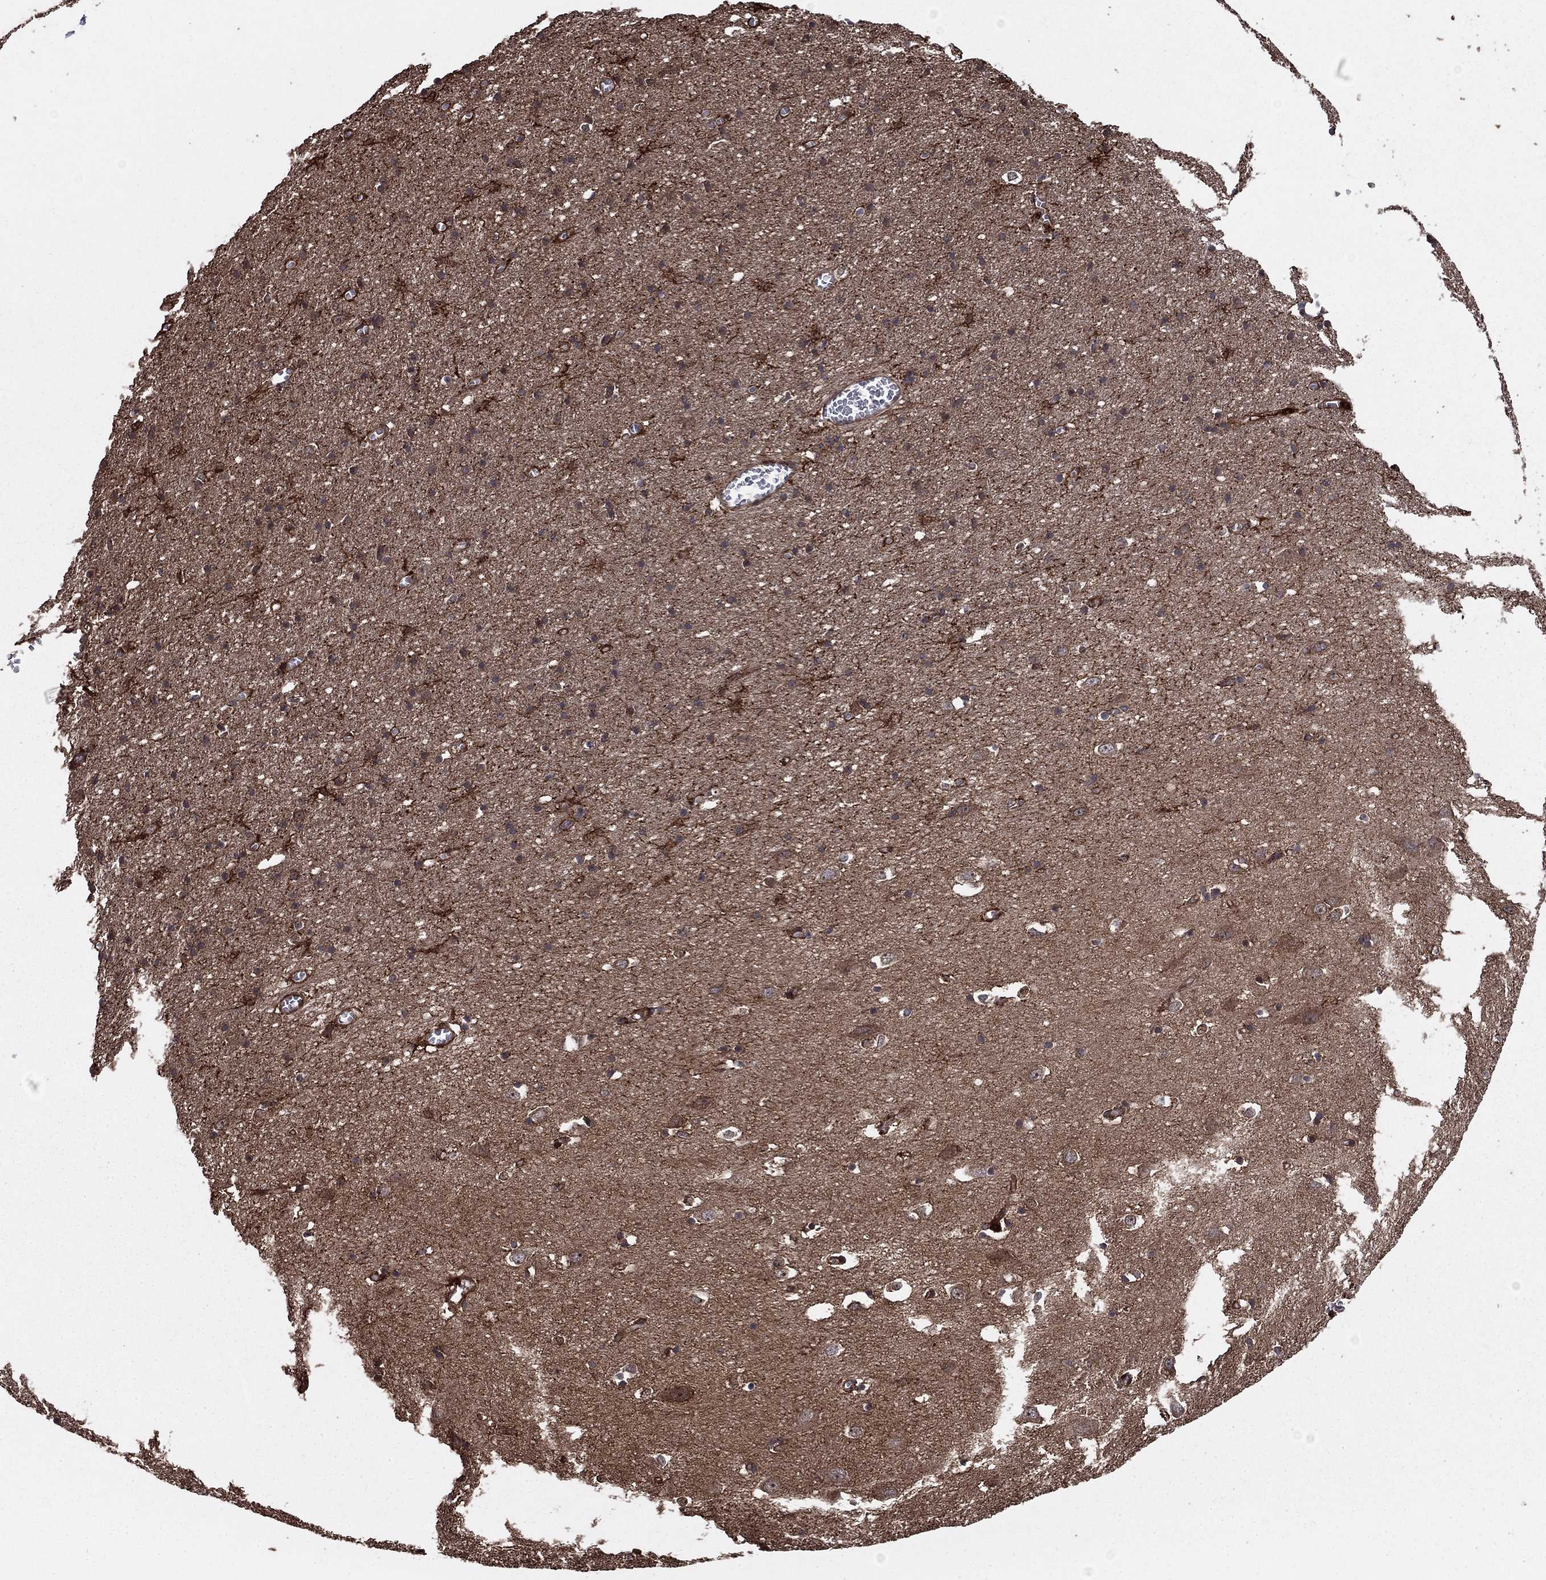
{"staining": {"intensity": "moderate", "quantity": "<25%", "location": "cytoplasmic/membranous"}, "tissue": "cerebral cortex", "cell_type": "Endothelial cells", "image_type": "normal", "snomed": [{"axis": "morphology", "description": "Normal tissue, NOS"}, {"axis": "topography", "description": "Cerebral cortex"}], "caption": "IHC (DAB (3,3'-diaminobenzidine)) staining of unremarkable human cerebral cortex displays moderate cytoplasmic/membranous protein expression in about <25% of endothelial cells. (Brightfield microscopy of DAB IHC at high magnification).", "gene": "GYG1", "patient": {"sex": "male", "age": 70}}